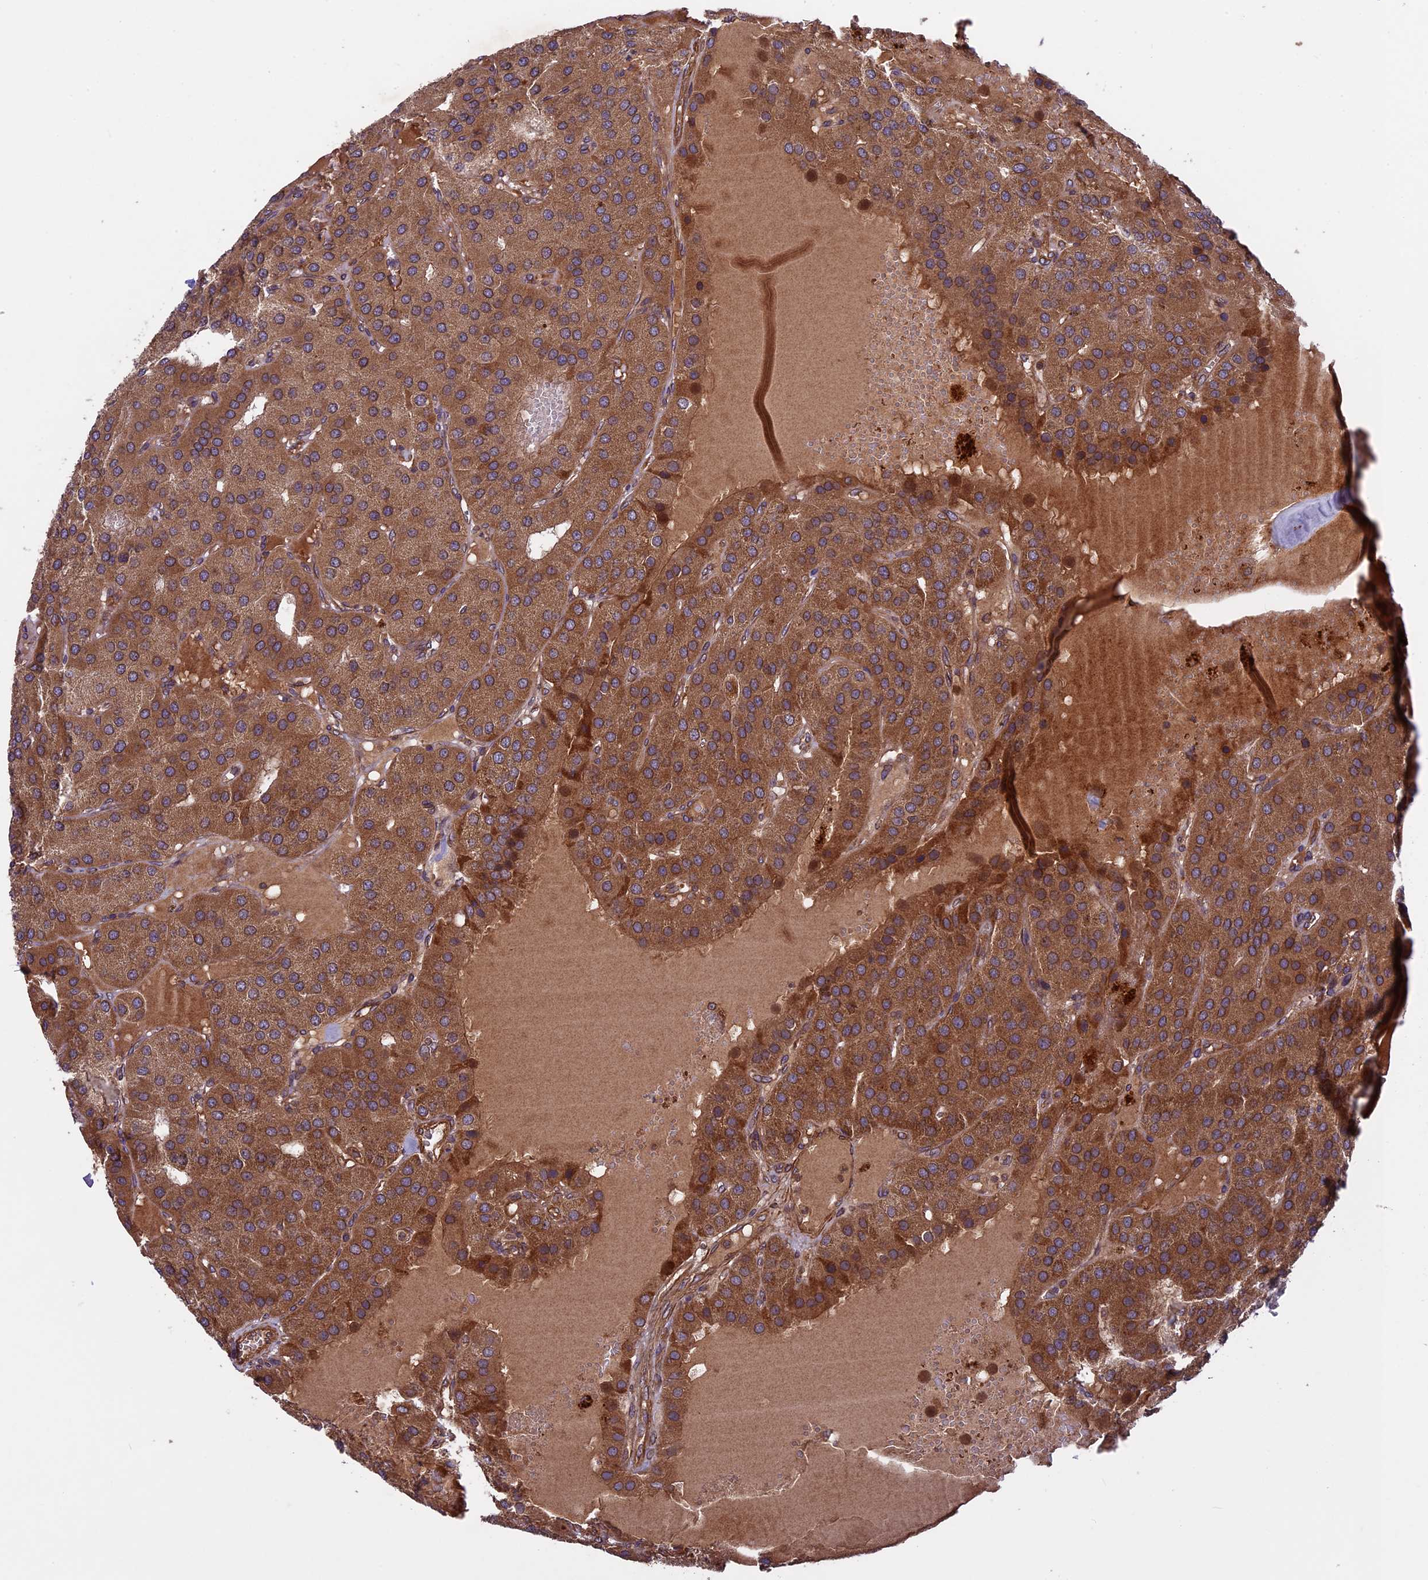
{"staining": {"intensity": "moderate", "quantity": ">75%", "location": "cytoplasmic/membranous"}, "tissue": "parathyroid gland", "cell_type": "Glandular cells", "image_type": "normal", "snomed": [{"axis": "morphology", "description": "Normal tissue, NOS"}, {"axis": "morphology", "description": "Adenoma, NOS"}, {"axis": "topography", "description": "Parathyroid gland"}], "caption": "Brown immunohistochemical staining in normal parathyroid gland exhibits moderate cytoplasmic/membranous expression in about >75% of glandular cells.", "gene": "CCDC125", "patient": {"sex": "female", "age": 86}}